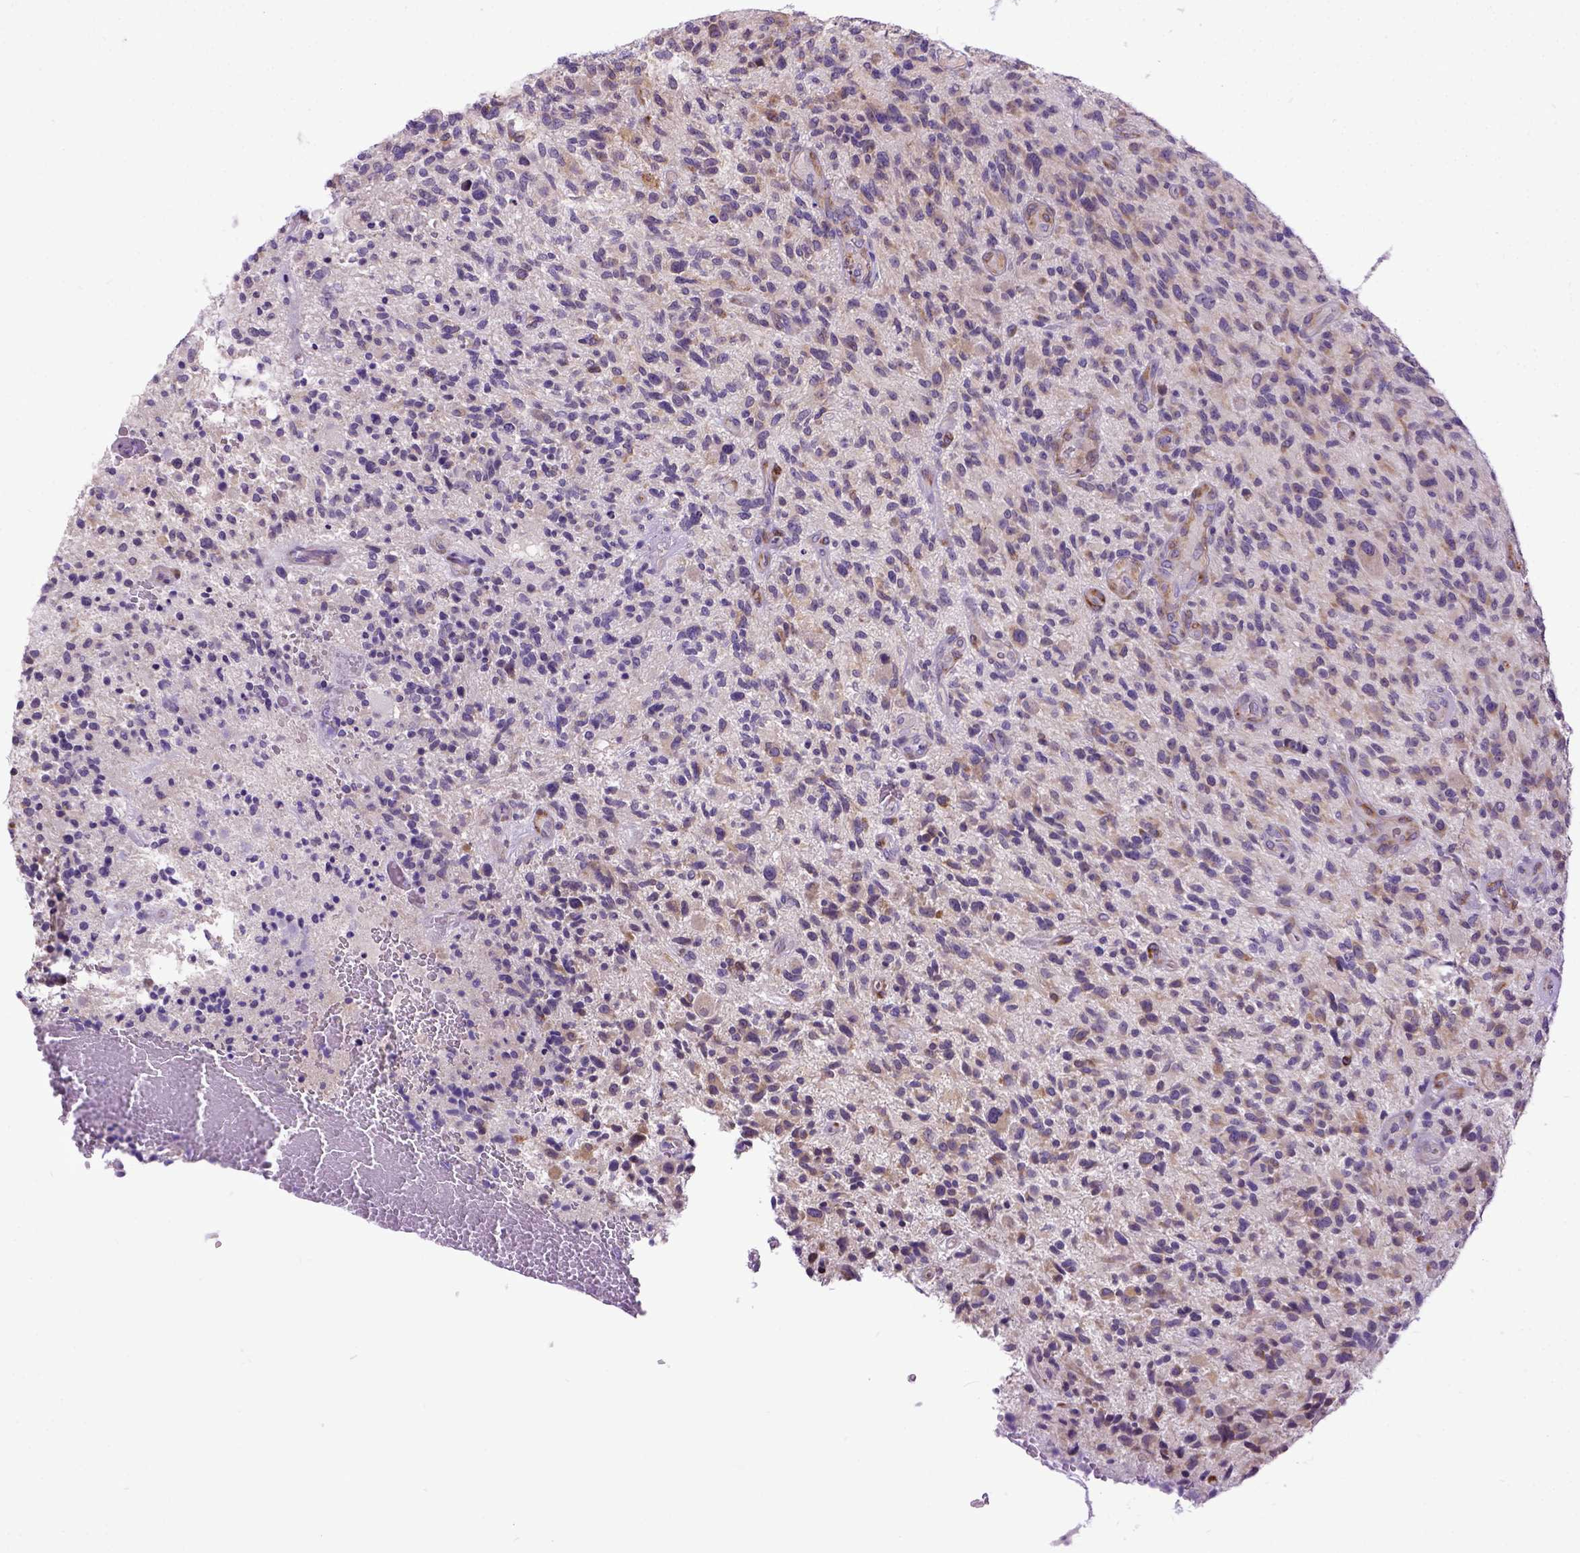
{"staining": {"intensity": "weak", "quantity": "25%-75%", "location": "cytoplasmic/membranous"}, "tissue": "glioma", "cell_type": "Tumor cells", "image_type": "cancer", "snomed": [{"axis": "morphology", "description": "Glioma, malignant, High grade"}, {"axis": "topography", "description": "Brain"}], "caption": "A low amount of weak cytoplasmic/membranous expression is identified in approximately 25%-75% of tumor cells in glioma tissue.", "gene": "NEK5", "patient": {"sex": "male", "age": 47}}